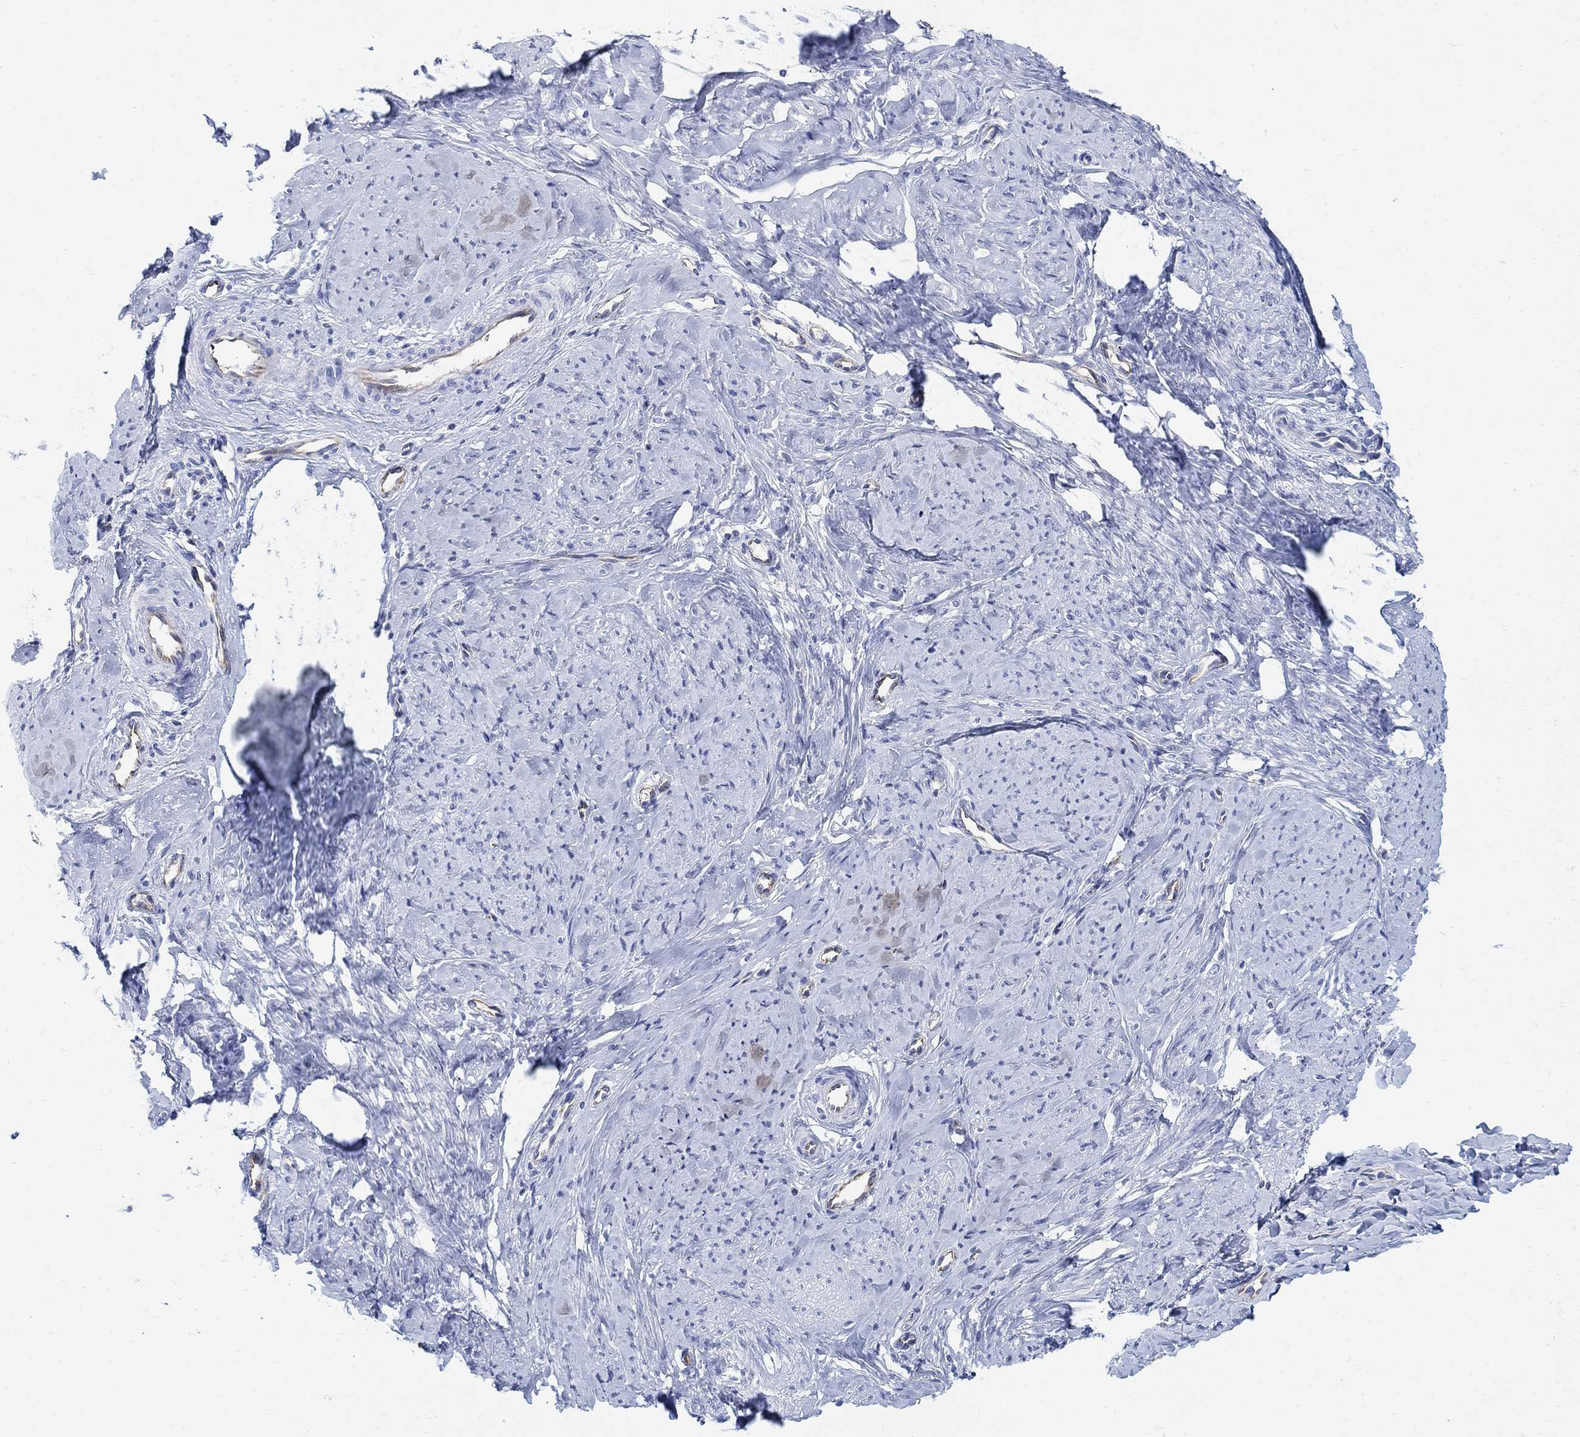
{"staining": {"intensity": "negative", "quantity": "none", "location": "none"}, "tissue": "smooth muscle", "cell_type": "Smooth muscle cells", "image_type": "normal", "snomed": [{"axis": "morphology", "description": "Normal tissue, NOS"}, {"axis": "topography", "description": "Smooth muscle"}], "caption": "High magnification brightfield microscopy of unremarkable smooth muscle stained with DAB (3,3'-diaminobenzidine) (brown) and counterstained with hematoxylin (blue): smooth muscle cells show no significant staining. (DAB IHC with hematoxylin counter stain).", "gene": "PHF21B", "patient": {"sex": "female", "age": 48}}